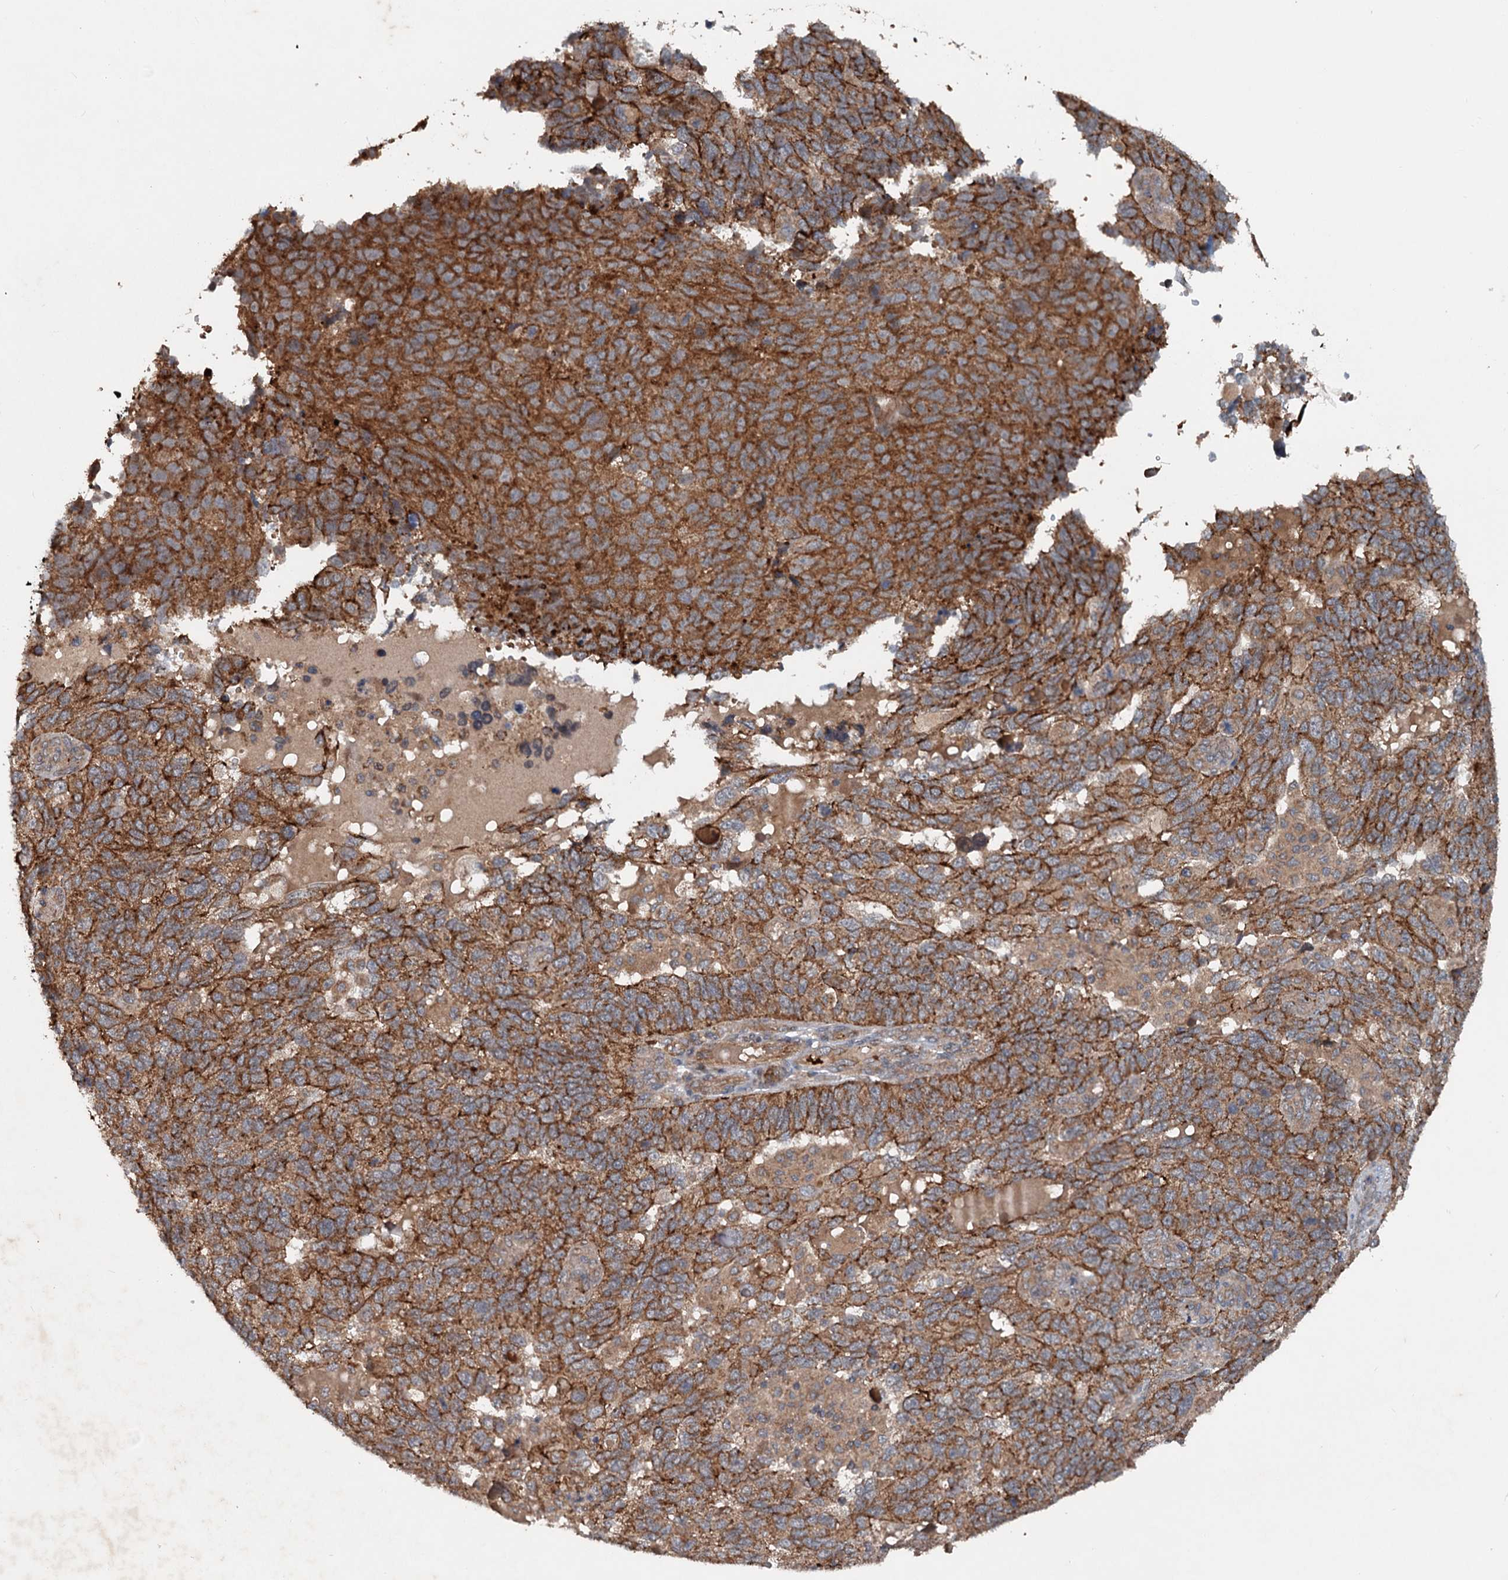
{"staining": {"intensity": "strong", "quantity": ">75%", "location": "cytoplasmic/membranous"}, "tissue": "endometrial cancer", "cell_type": "Tumor cells", "image_type": "cancer", "snomed": [{"axis": "morphology", "description": "Adenocarcinoma, NOS"}, {"axis": "topography", "description": "Endometrium"}], "caption": "IHC (DAB) staining of human endometrial cancer shows strong cytoplasmic/membranous protein staining in approximately >75% of tumor cells. (IHC, brightfield microscopy, high magnification).", "gene": "N4BP2L2", "patient": {"sex": "female", "age": 66}}